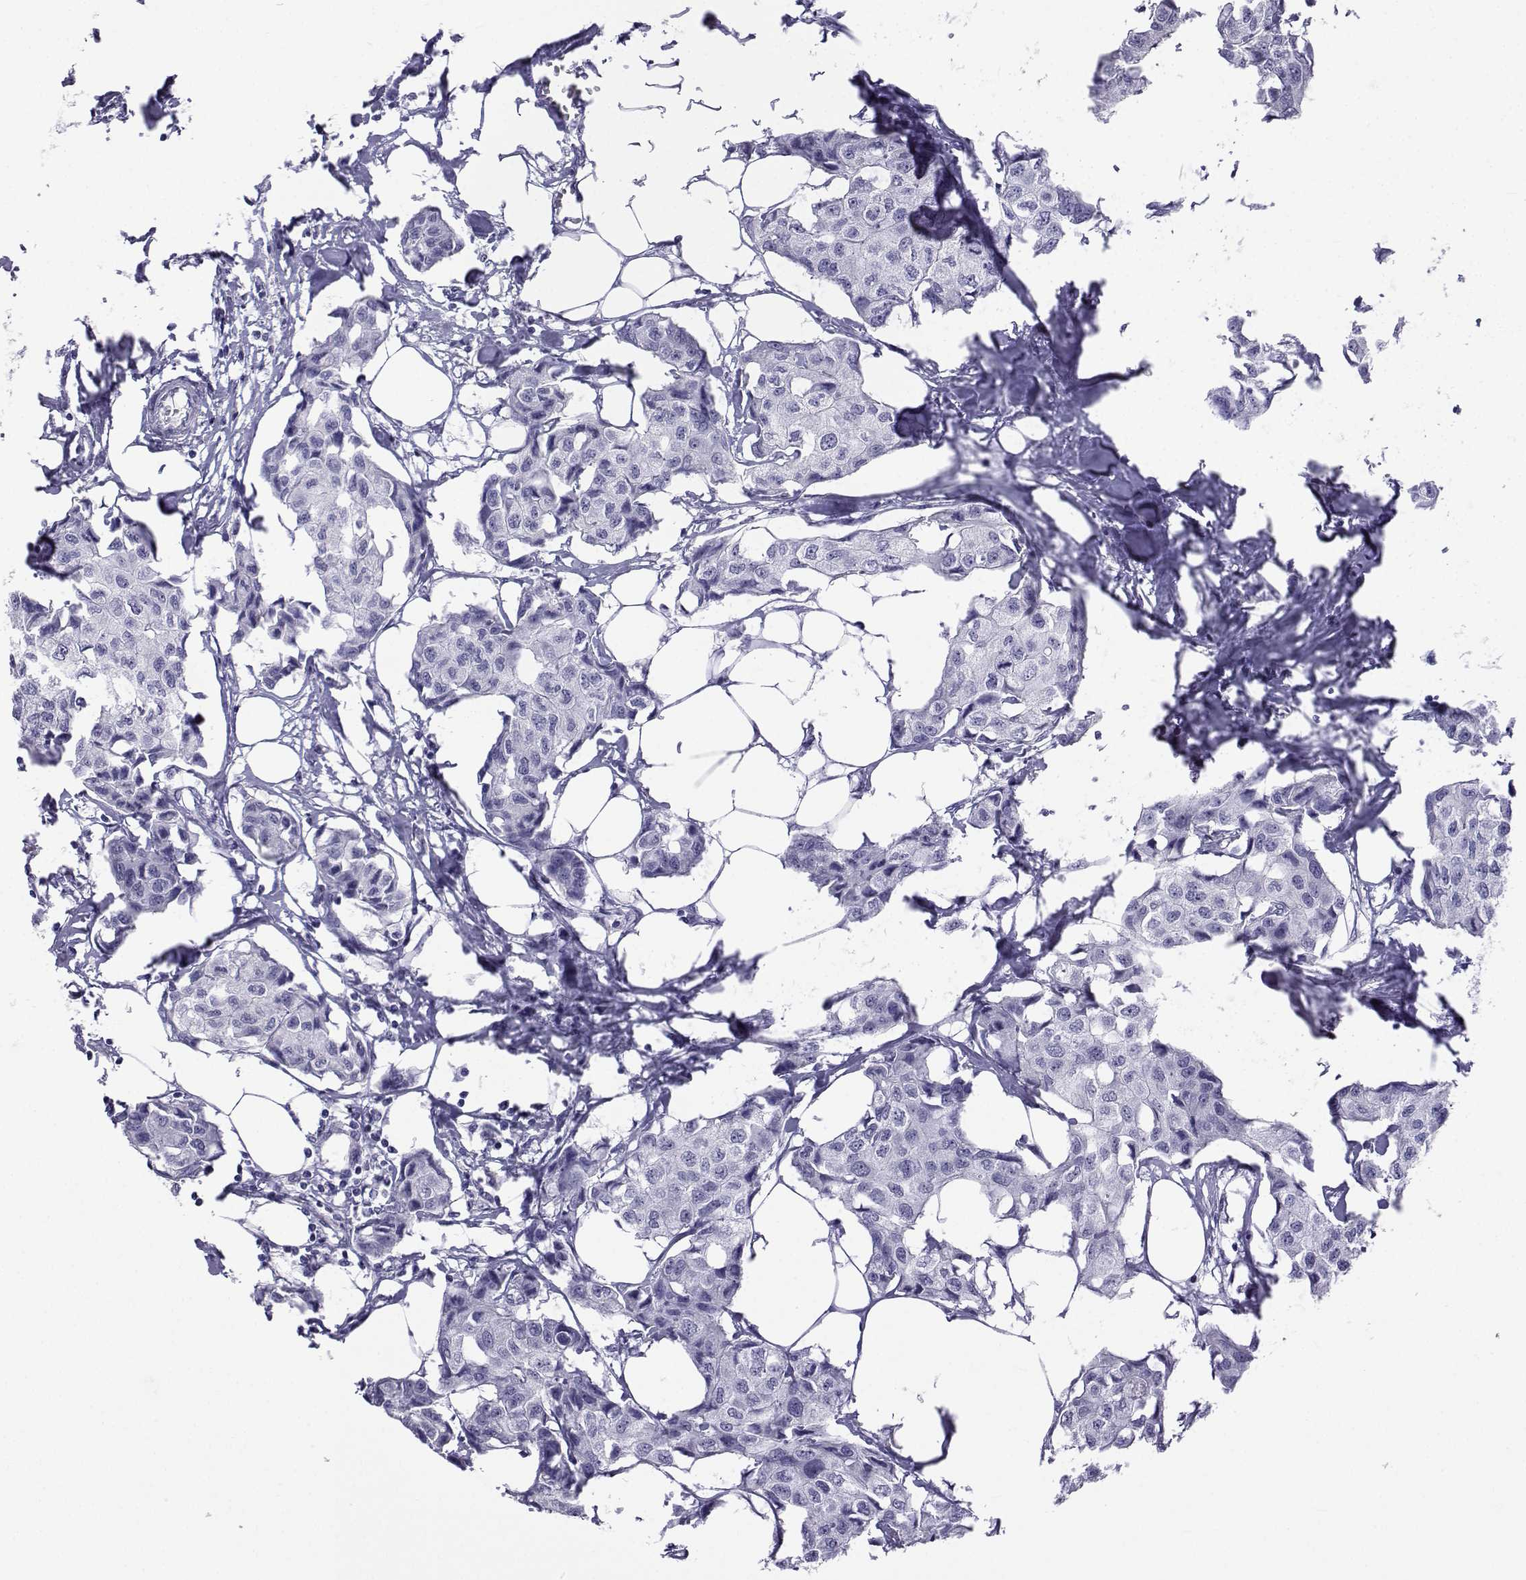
{"staining": {"intensity": "negative", "quantity": "none", "location": "none"}, "tissue": "breast cancer", "cell_type": "Tumor cells", "image_type": "cancer", "snomed": [{"axis": "morphology", "description": "Duct carcinoma"}, {"axis": "topography", "description": "Breast"}], "caption": "IHC micrograph of neoplastic tissue: human breast cancer stained with DAB (3,3'-diaminobenzidine) exhibits no significant protein positivity in tumor cells.", "gene": "ACTL7A", "patient": {"sex": "female", "age": 80}}